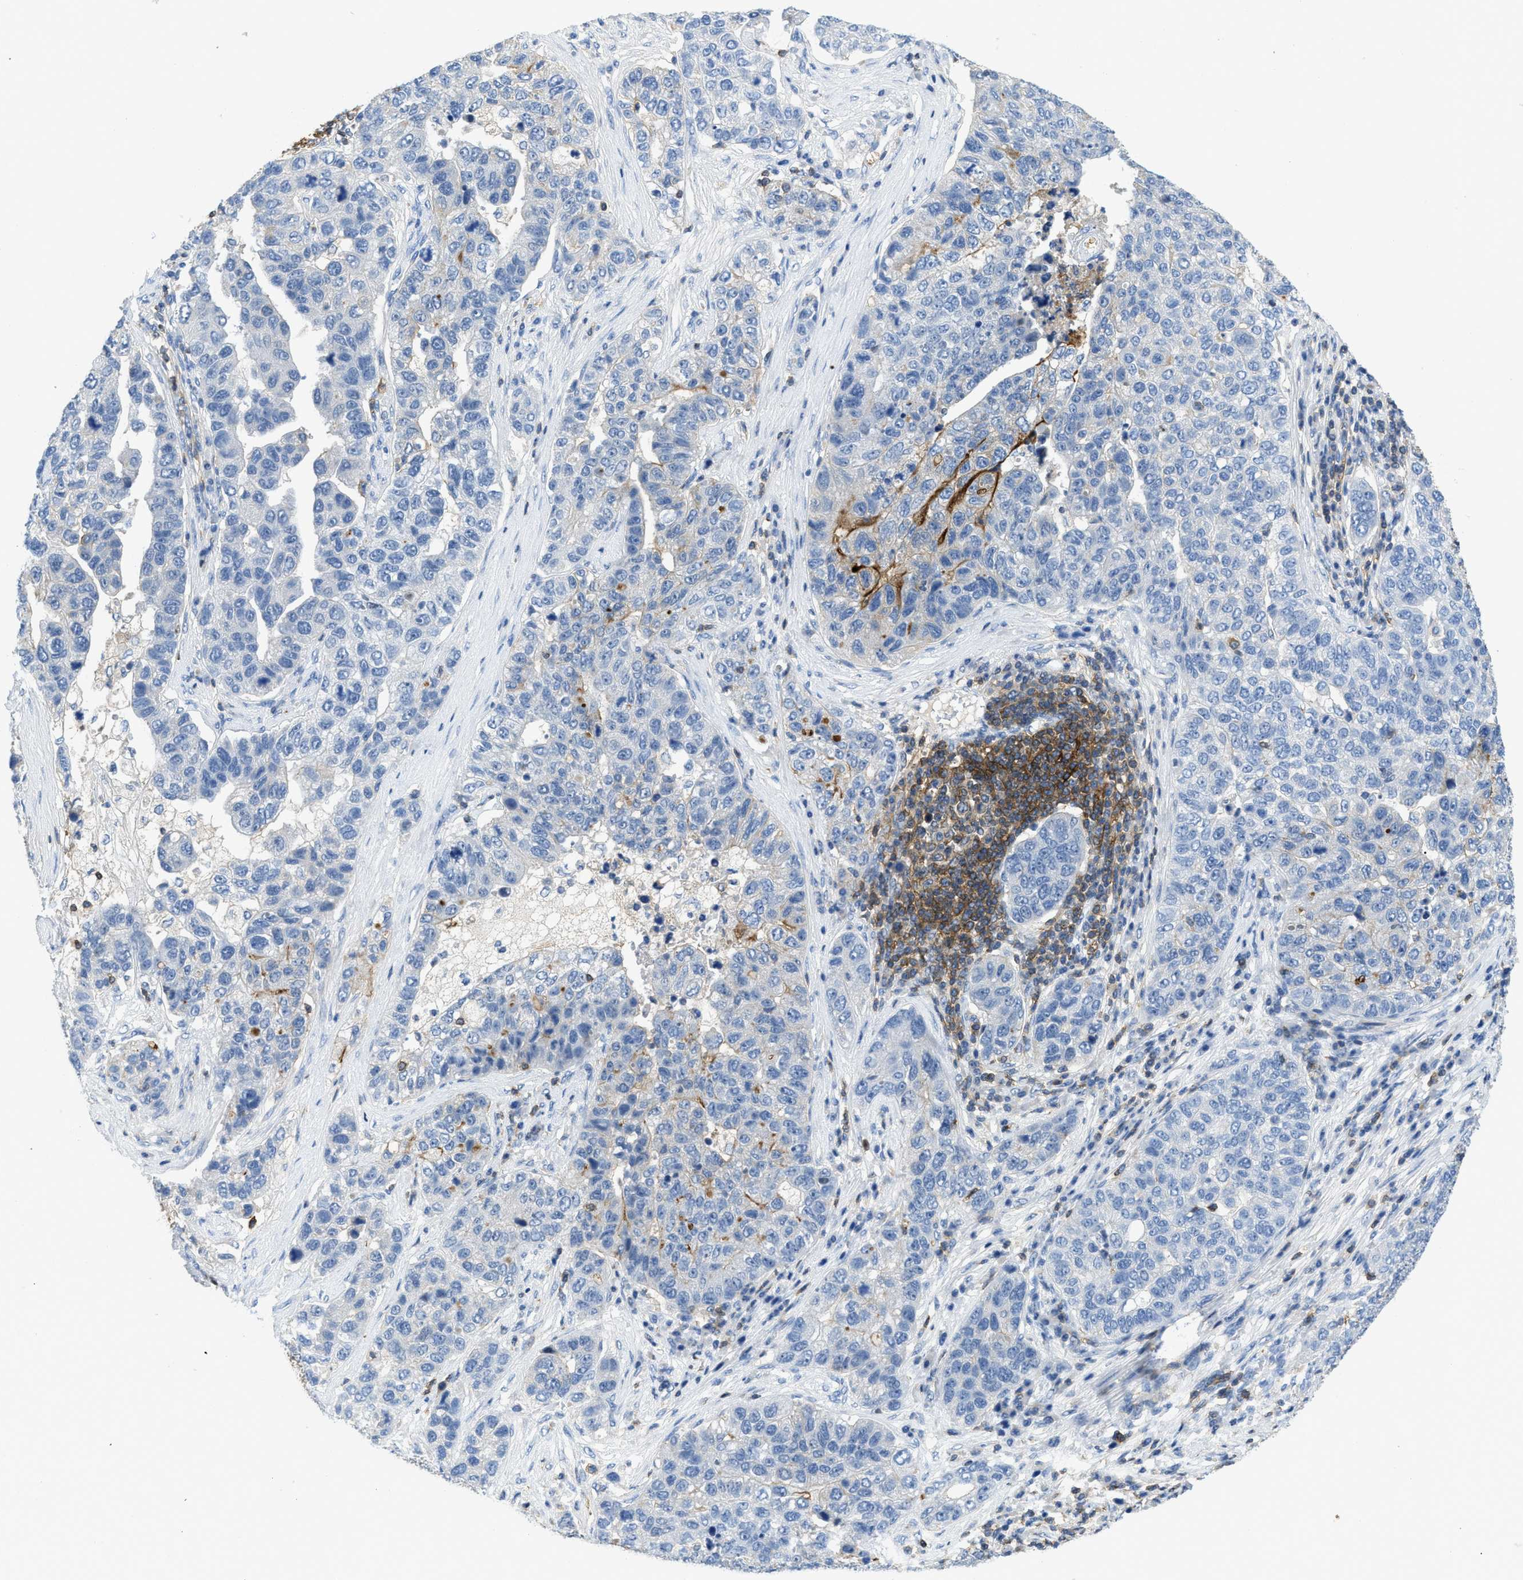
{"staining": {"intensity": "negative", "quantity": "none", "location": "none"}, "tissue": "pancreatic cancer", "cell_type": "Tumor cells", "image_type": "cancer", "snomed": [{"axis": "morphology", "description": "Adenocarcinoma, NOS"}, {"axis": "topography", "description": "Pancreas"}], "caption": "Tumor cells are negative for brown protein staining in pancreatic cancer (adenocarcinoma).", "gene": "FAM151A", "patient": {"sex": "female", "age": 61}}